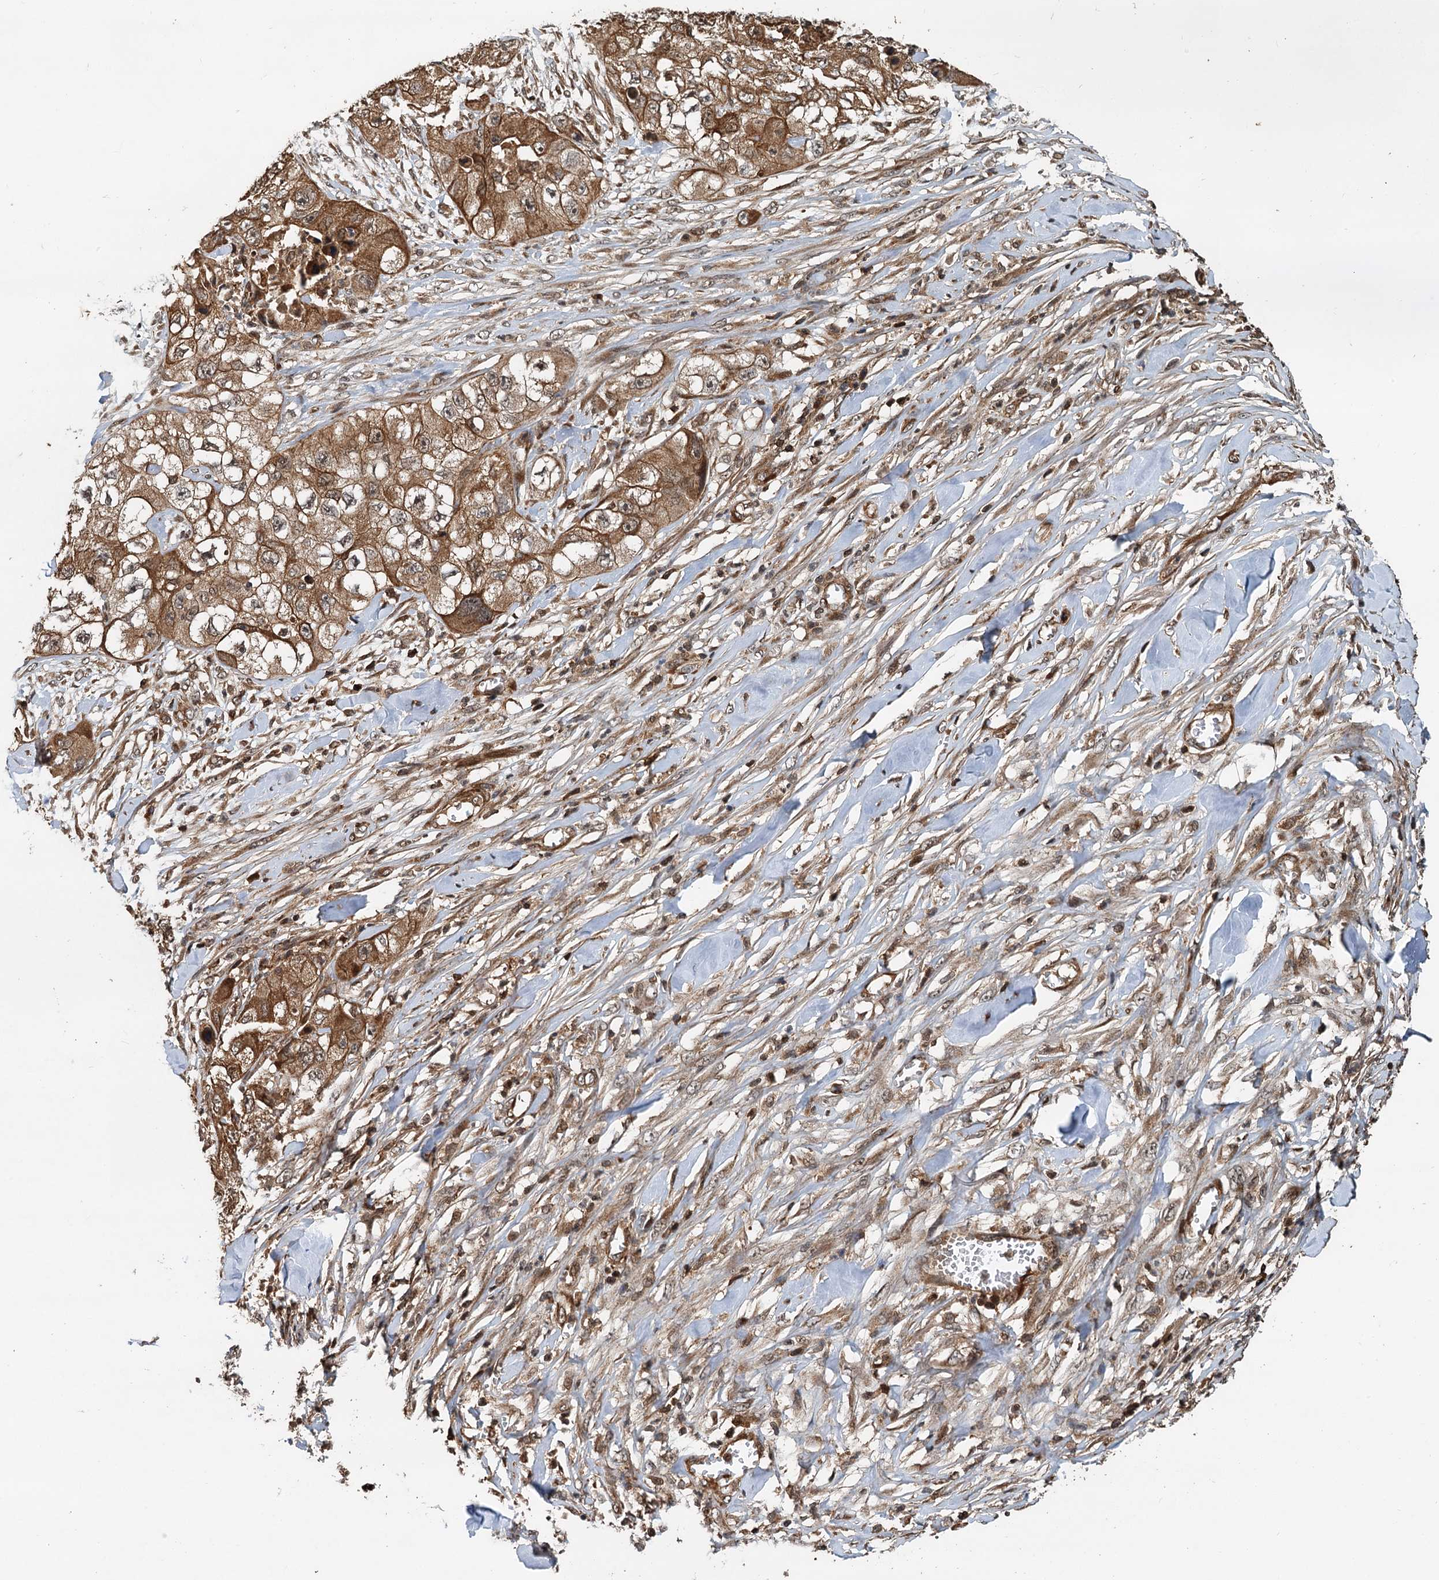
{"staining": {"intensity": "strong", "quantity": ">75%", "location": "cytoplasmic/membranous"}, "tissue": "skin cancer", "cell_type": "Tumor cells", "image_type": "cancer", "snomed": [{"axis": "morphology", "description": "Squamous cell carcinoma, NOS"}, {"axis": "topography", "description": "Skin"}, {"axis": "topography", "description": "Subcutis"}], "caption": "Tumor cells display high levels of strong cytoplasmic/membranous expression in approximately >75% of cells in human skin cancer.", "gene": "STUB1", "patient": {"sex": "male", "age": 73}}